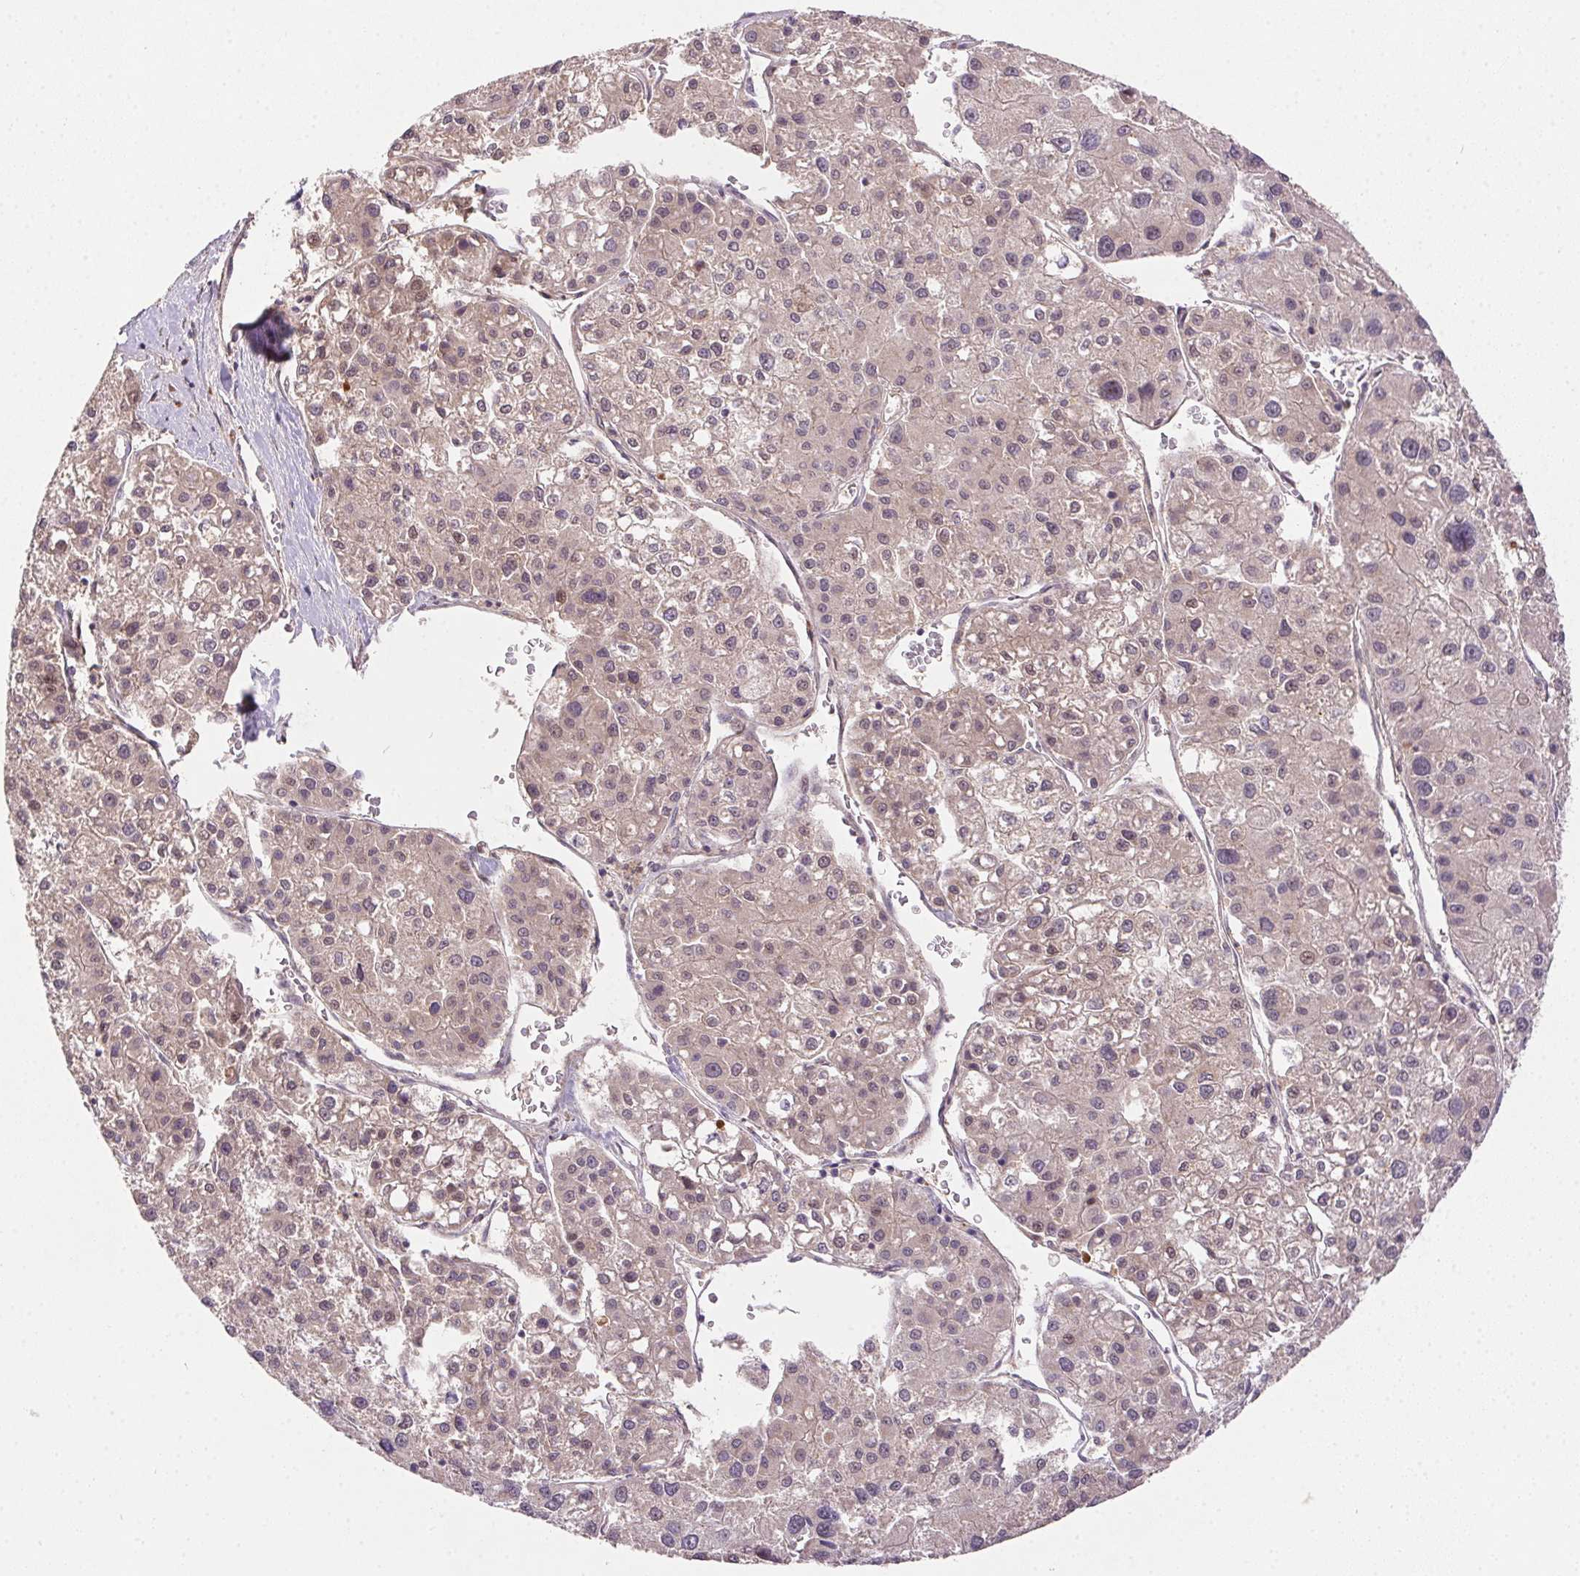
{"staining": {"intensity": "weak", "quantity": "<25%", "location": "nuclear"}, "tissue": "liver cancer", "cell_type": "Tumor cells", "image_type": "cancer", "snomed": [{"axis": "morphology", "description": "Carcinoma, Hepatocellular, NOS"}, {"axis": "topography", "description": "Liver"}], "caption": "An image of human liver hepatocellular carcinoma is negative for staining in tumor cells.", "gene": "NUDT16", "patient": {"sex": "male", "age": 73}}